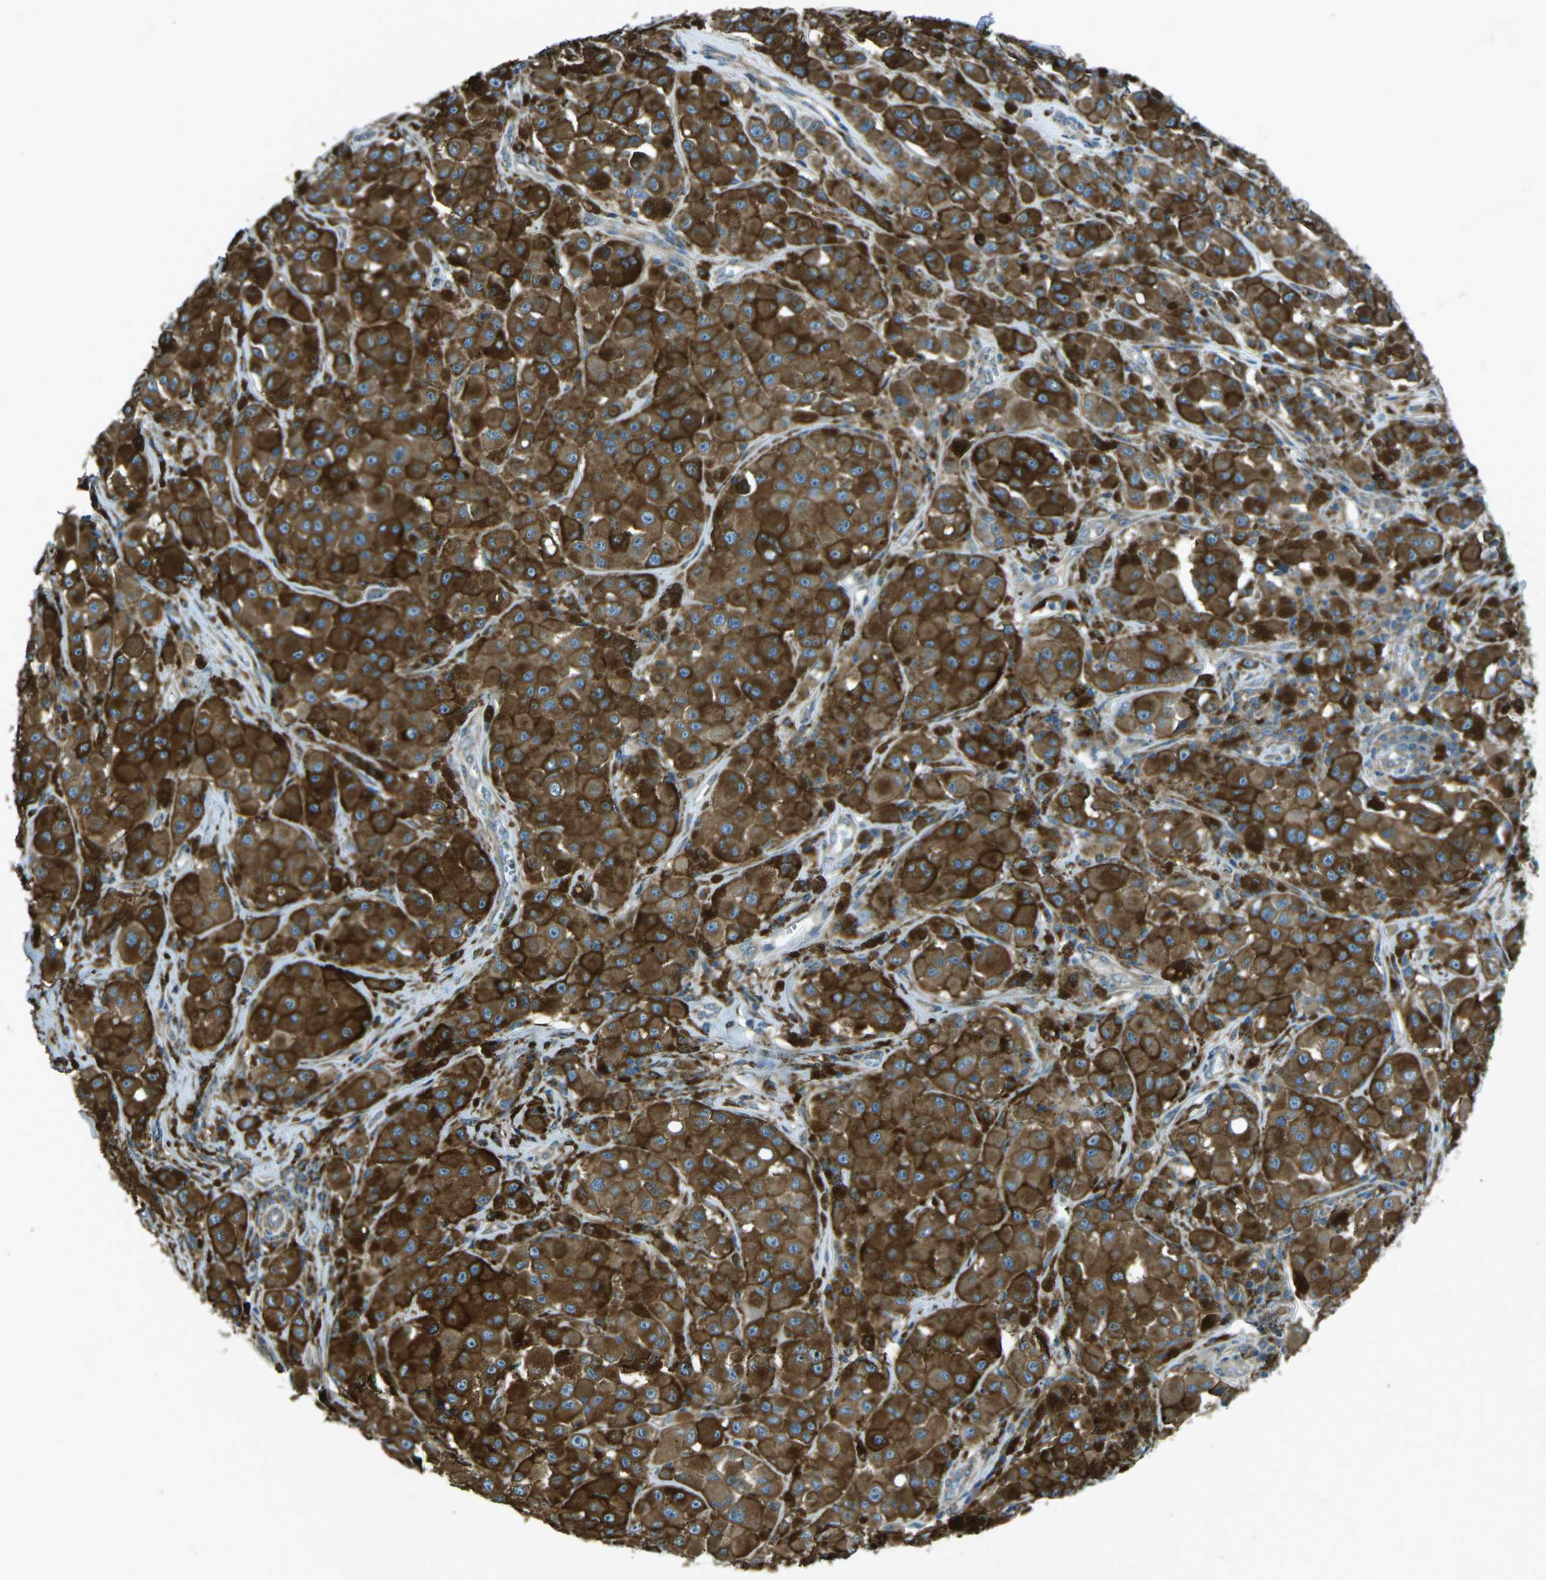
{"staining": {"intensity": "strong", "quantity": ">75%", "location": "cytoplasmic/membranous"}, "tissue": "melanoma", "cell_type": "Tumor cells", "image_type": "cancer", "snomed": [{"axis": "morphology", "description": "Malignant melanoma, NOS"}, {"axis": "topography", "description": "Skin"}], "caption": "The histopathology image demonstrates a brown stain indicating the presence of a protein in the cytoplasmic/membranous of tumor cells in melanoma.", "gene": "CDK17", "patient": {"sex": "male", "age": 84}}